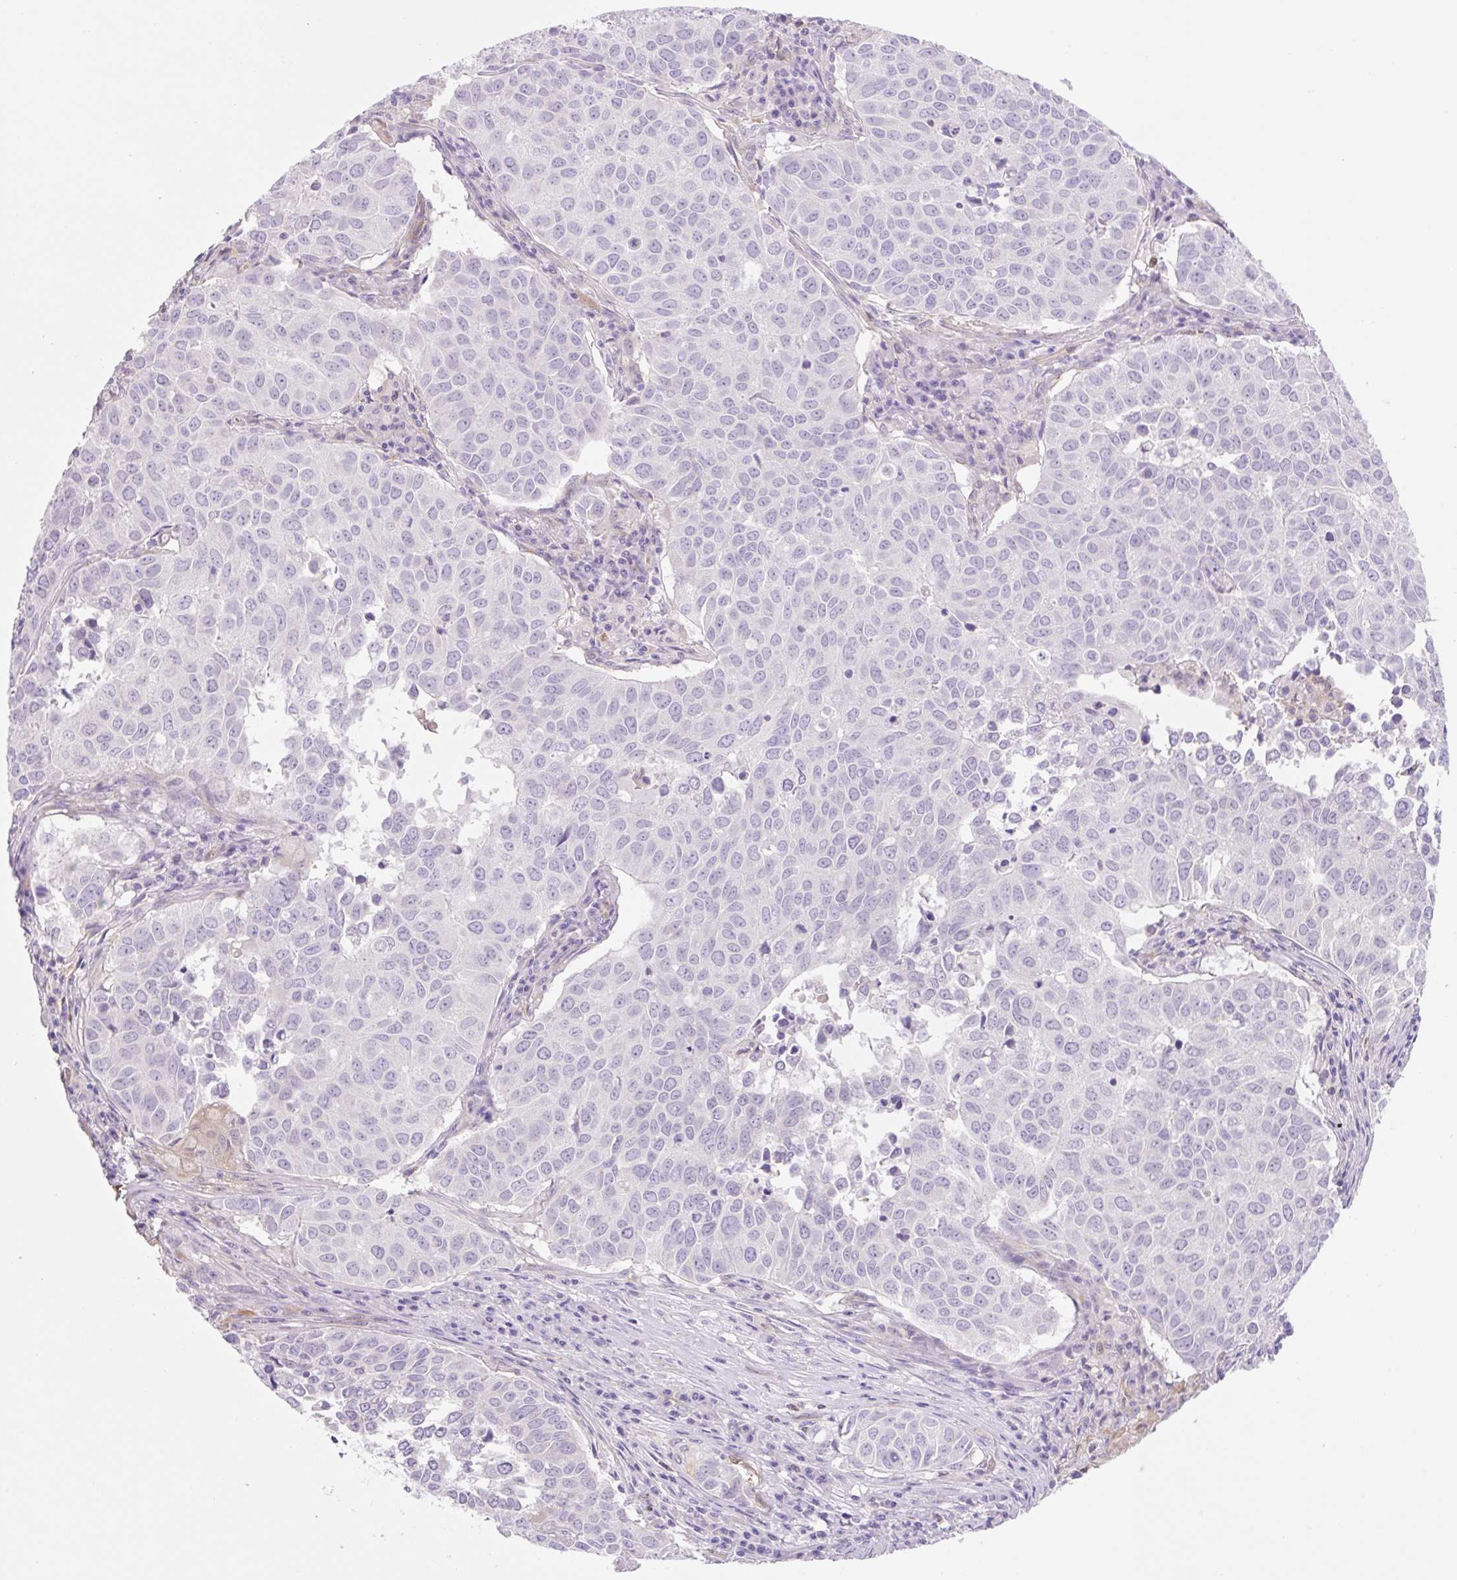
{"staining": {"intensity": "negative", "quantity": "none", "location": "none"}, "tissue": "lung cancer", "cell_type": "Tumor cells", "image_type": "cancer", "snomed": [{"axis": "morphology", "description": "Adenocarcinoma, NOS"}, {"axis": "topography", "description": "Lung"}], "caption": "This is an immunohistochemistry (IHC) micrograph of adenocarcinoma (lung). There is no expression in tumor cells.", "gene": "FABP5", "patient": {"sex": "female", "age": 50}}